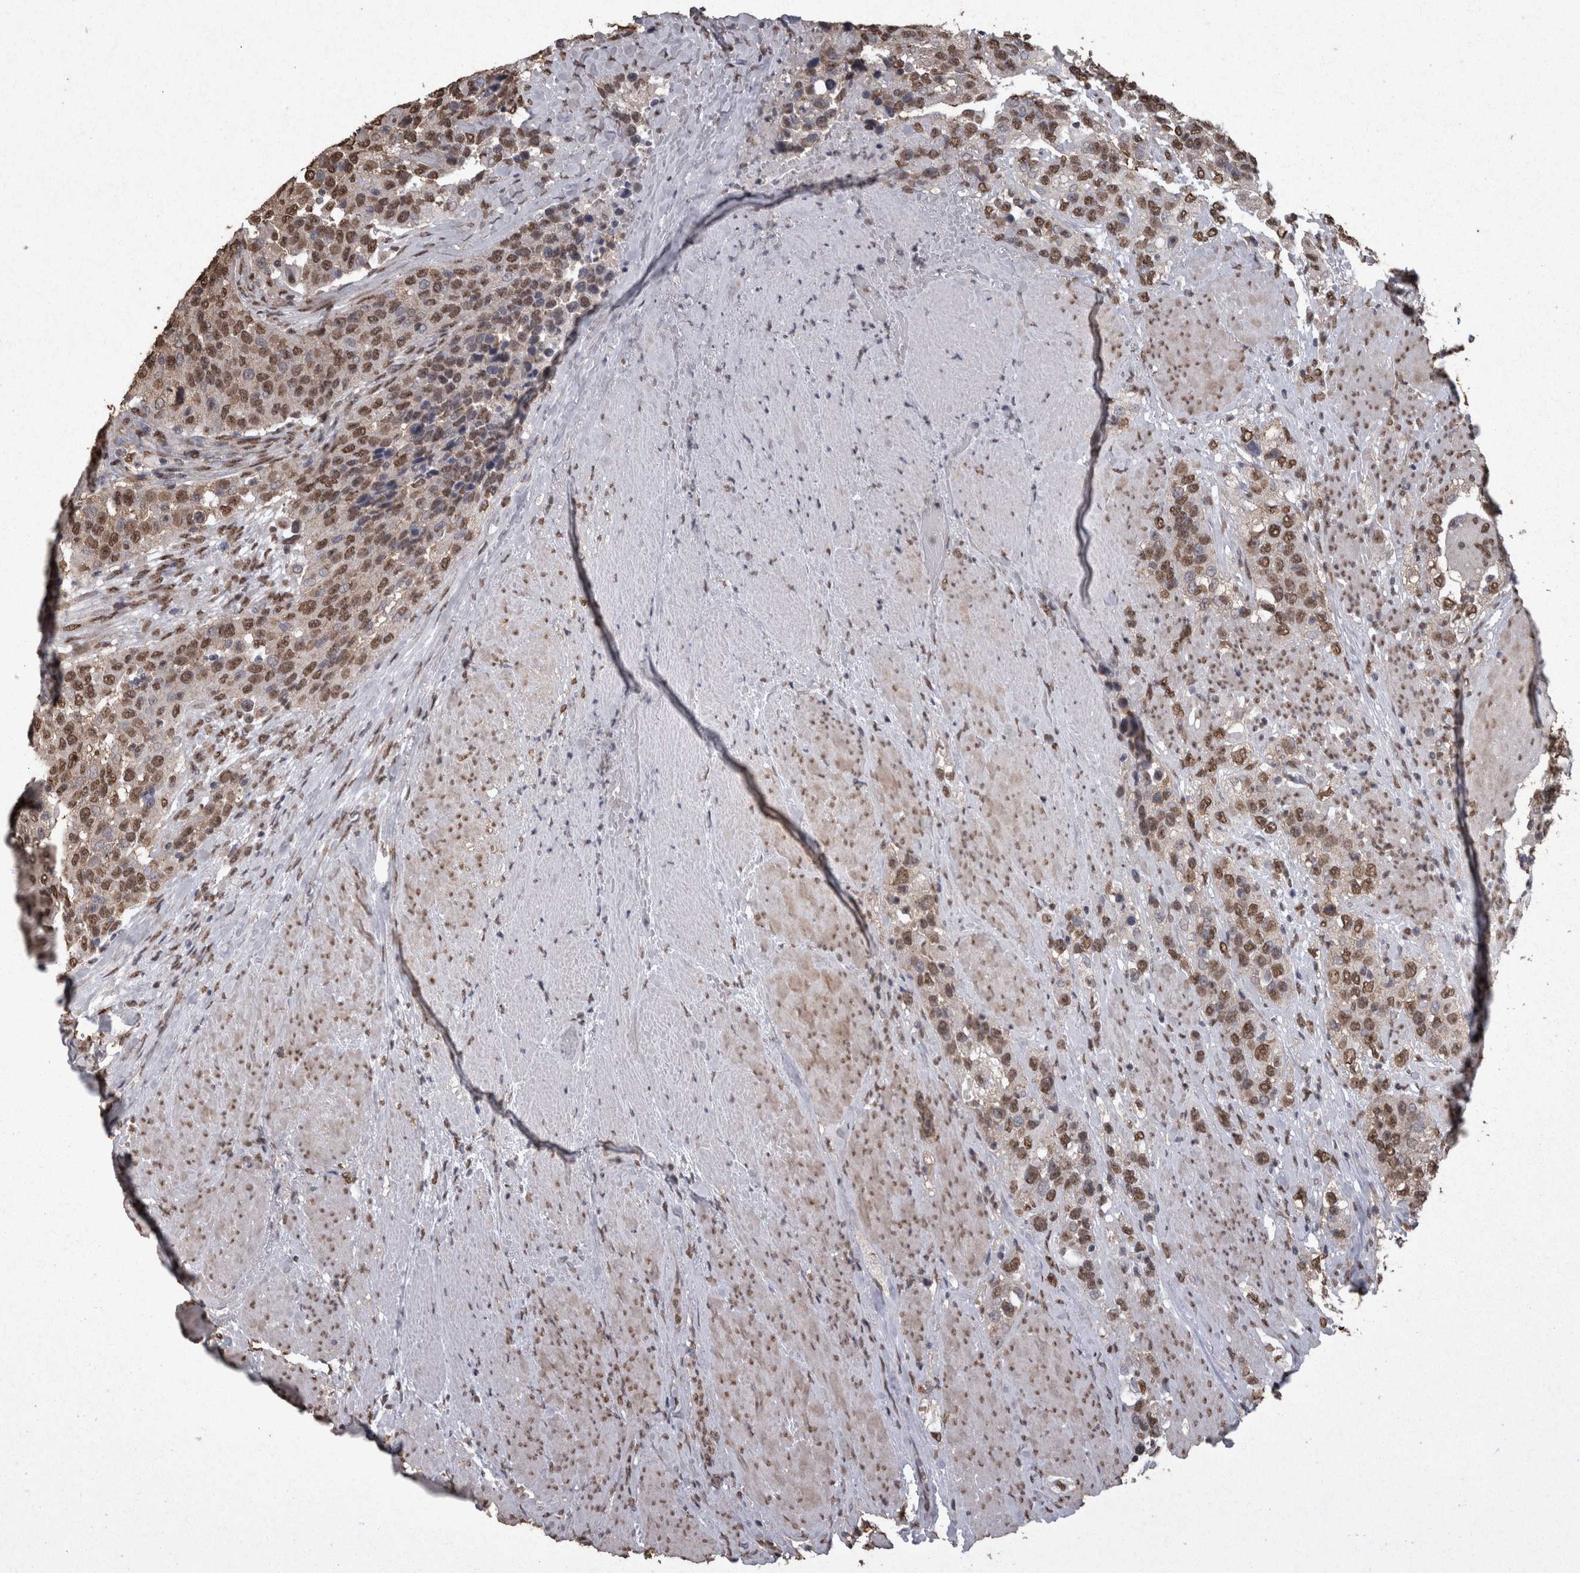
{"staining": {"intensity": "moderate", "quantity": ">75%", "location": "nuclear"}, "tissue": "urothelial cancer", "cell_type": "Tumor cells", "image_type": "cancer", "snomed": [{"axis": "morphology", "description": "Urothelial carcinoma, High grade"}, {"axis": "topography", "description": "Urinary bladder"}], "caption": "This is a photomicrograph of immunohistochemistry (IHC) staining of high-grade urothelial carcinoma, which shows moderate positivity in the nuclear of tumor cells.", "gene": "SMAD7", "patient": {"sex": "female", "age": 80}}